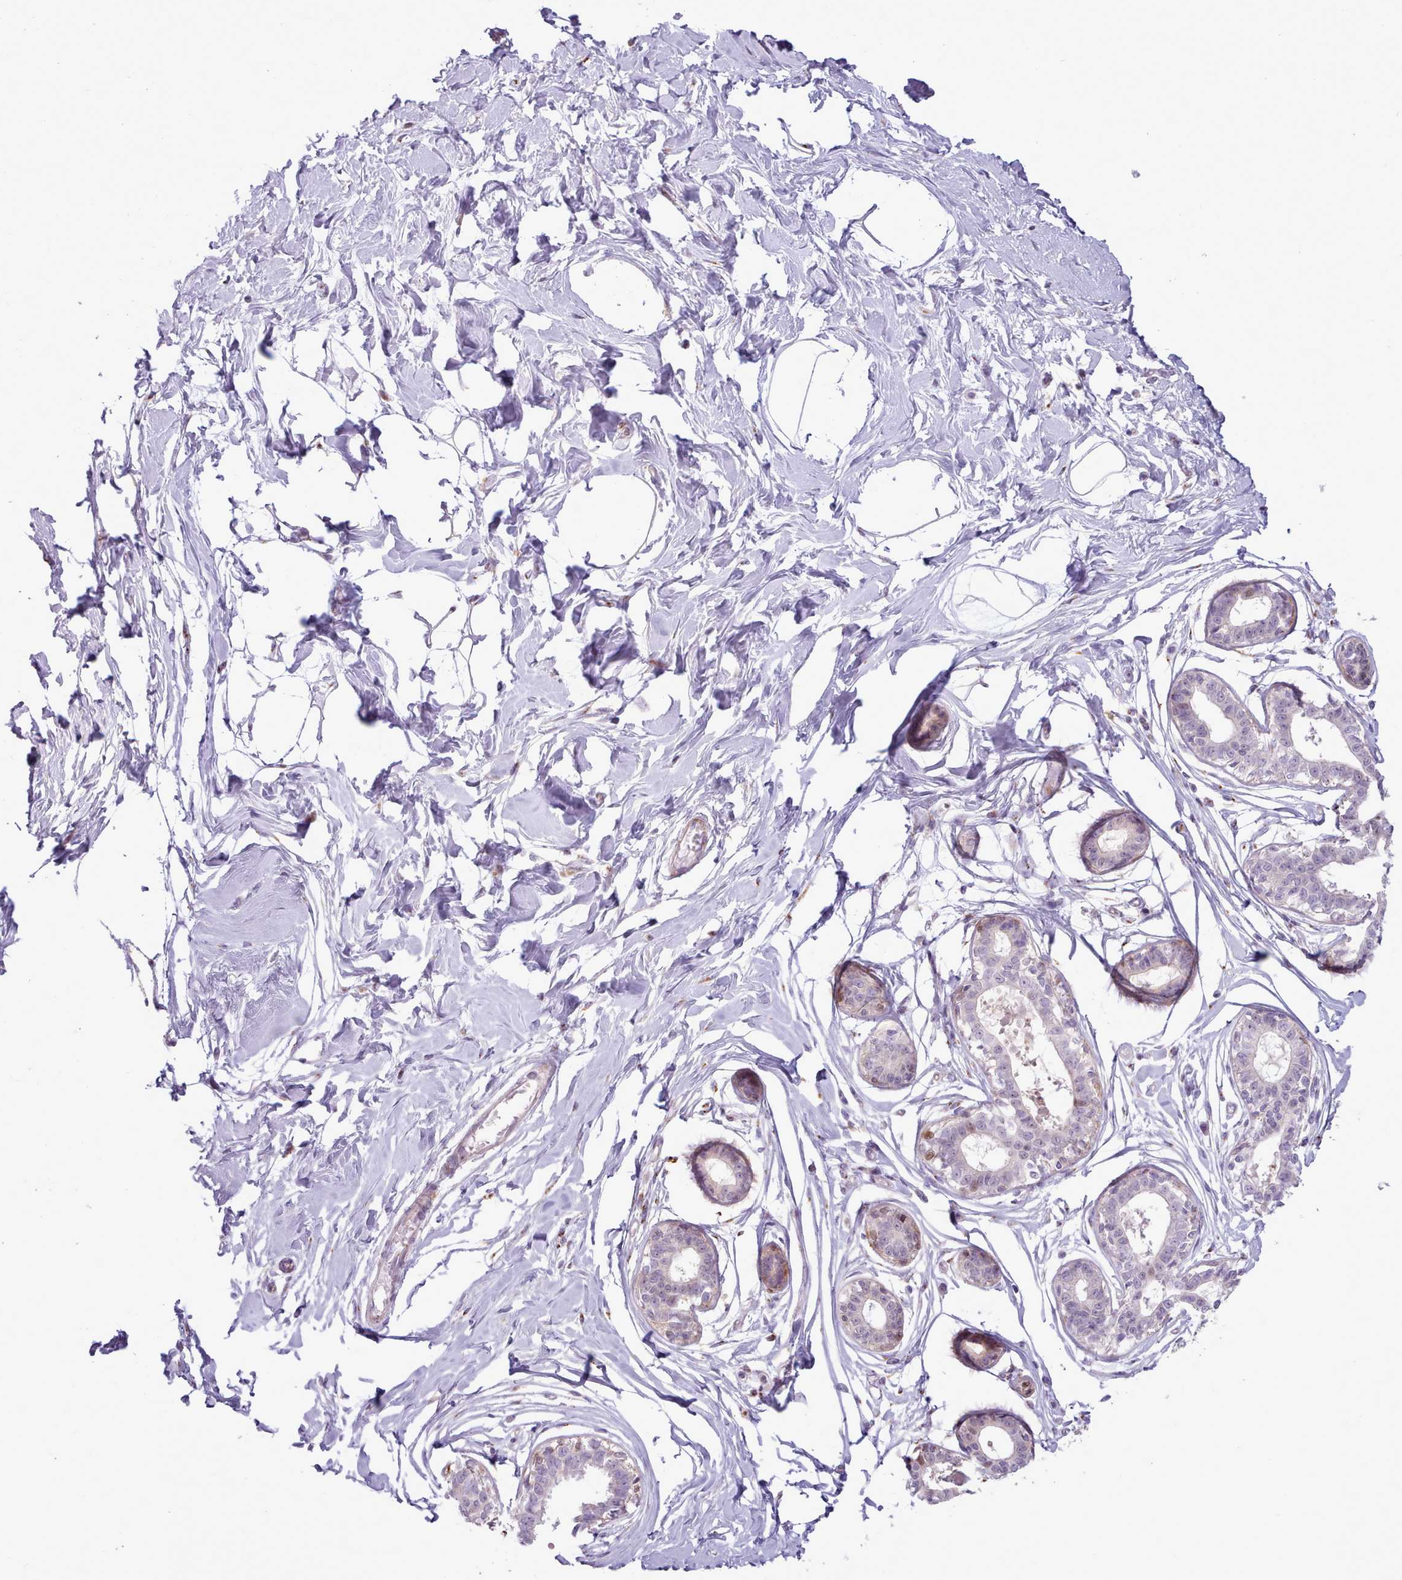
{"staining": {"intensity": "moderate", "quantity": "<25%", "location": "cytoplasmic/membranous"}, "tissue": "breast", "cell_type": "Adipocytes", "image_type": "normal", "snomed": [{"axis": "morphology", "description": "Normal tissue, NOS"}, {"axis": "topography", "description": "Breast"}], "caption": "Approximately <25% of adipocytes in normal breast reveal moderate cytoplasmic/membranous protein staining as visualized by brown immunohistochemical staining.", "gene": "PPP3R1", "patient": {"sex": "female", "age": 45}}